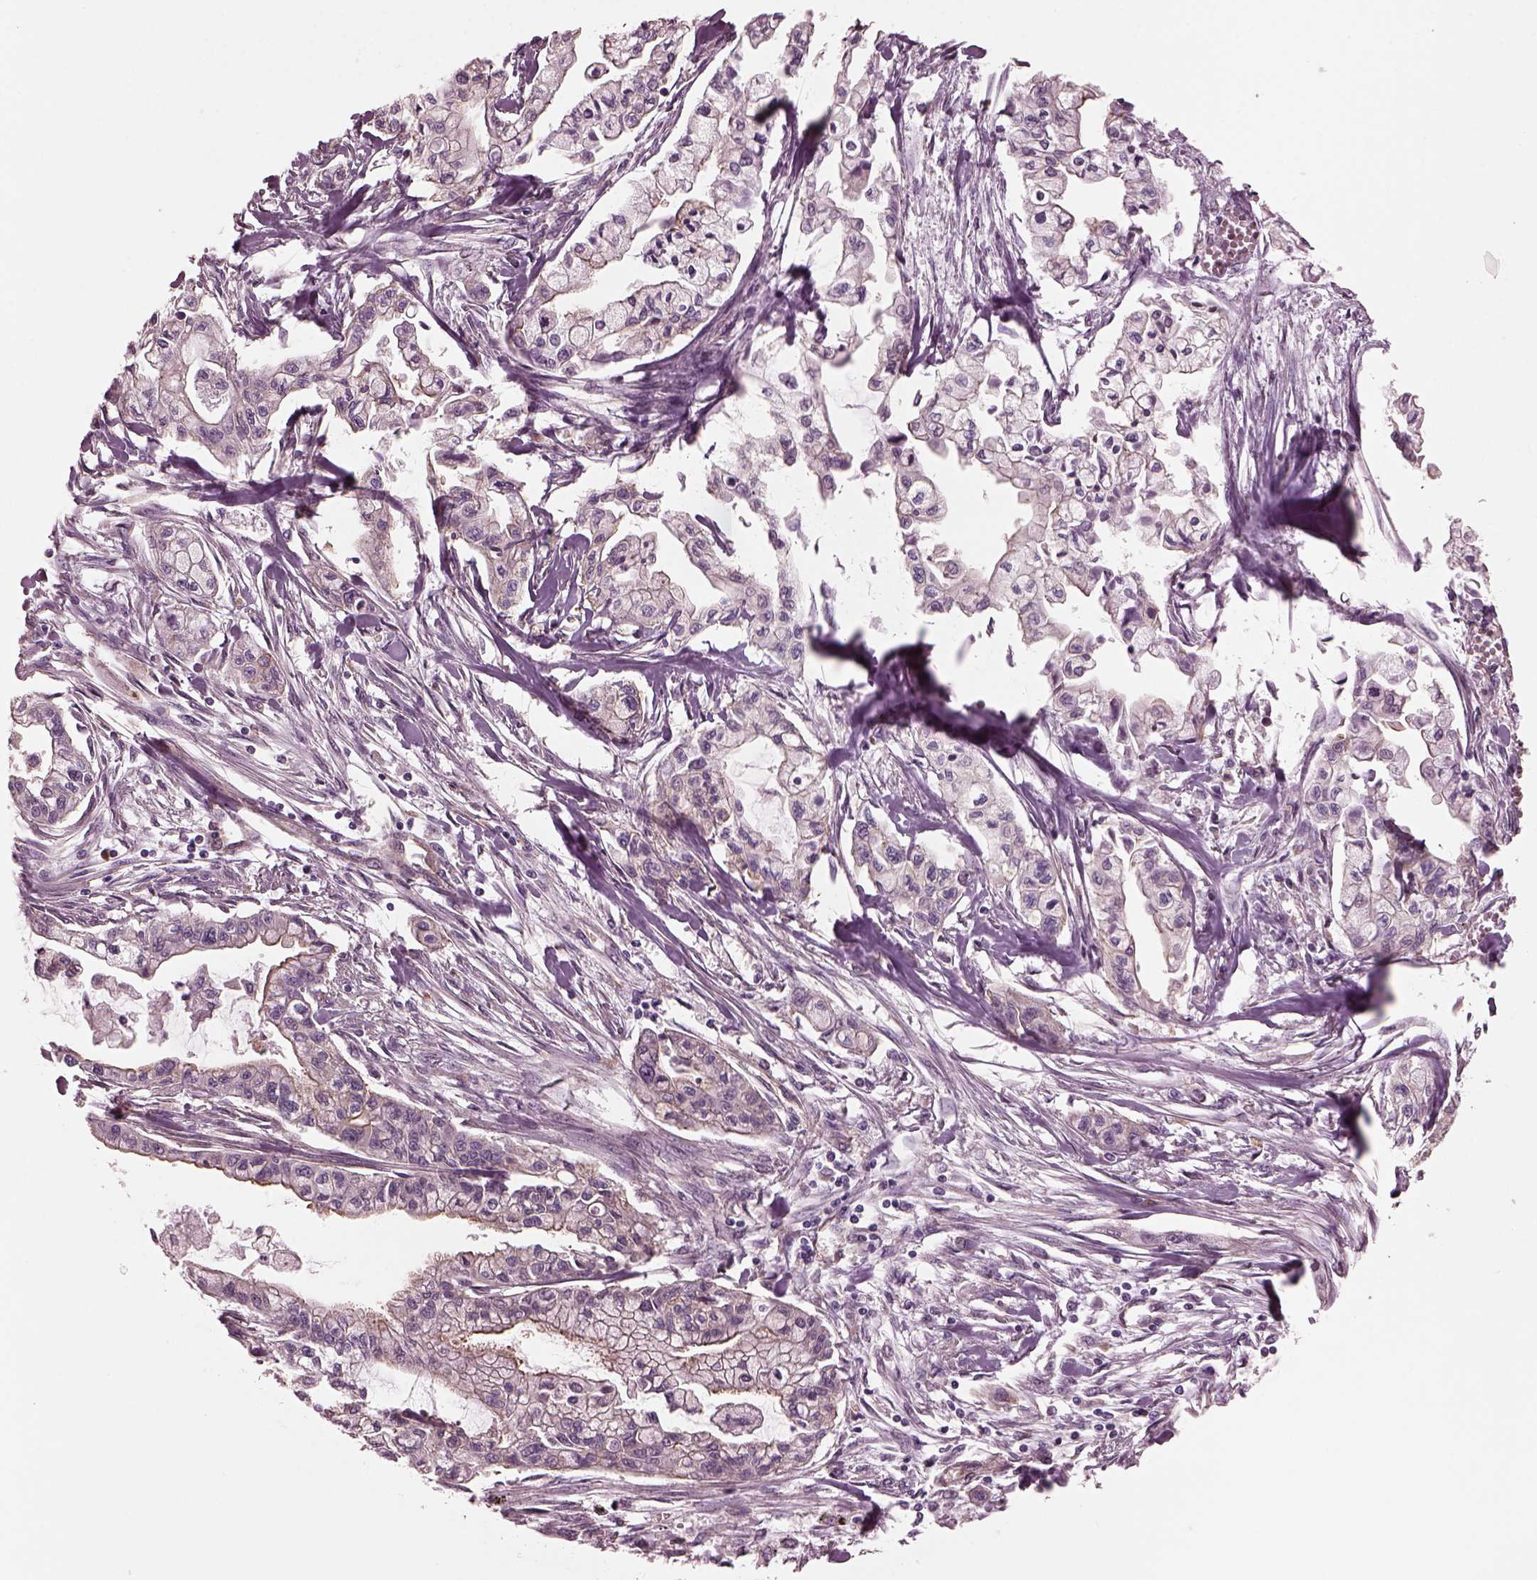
{"staining": {"intensity": "moderate", "quantity": "<25%", "location": "cytoplasmic/membranous"}, "tissue": "pancreatic cancer", "cell_type": "Tumor cells", "image_type": "cancer", "snomed": [{"axis": "morphology", "description": "Adenocarcinoma, NOS"}, {"axis": "topography", "description": "Pancreas"}], "caption": "Immunohistochemistry of pancreatic adenocarcinoma shows low levels of moderate cytoplasmic/membranous staining in about <25% of tumor cells.", "gene": "ODAD1", "patient": {"sex": "male", "age": 54}}